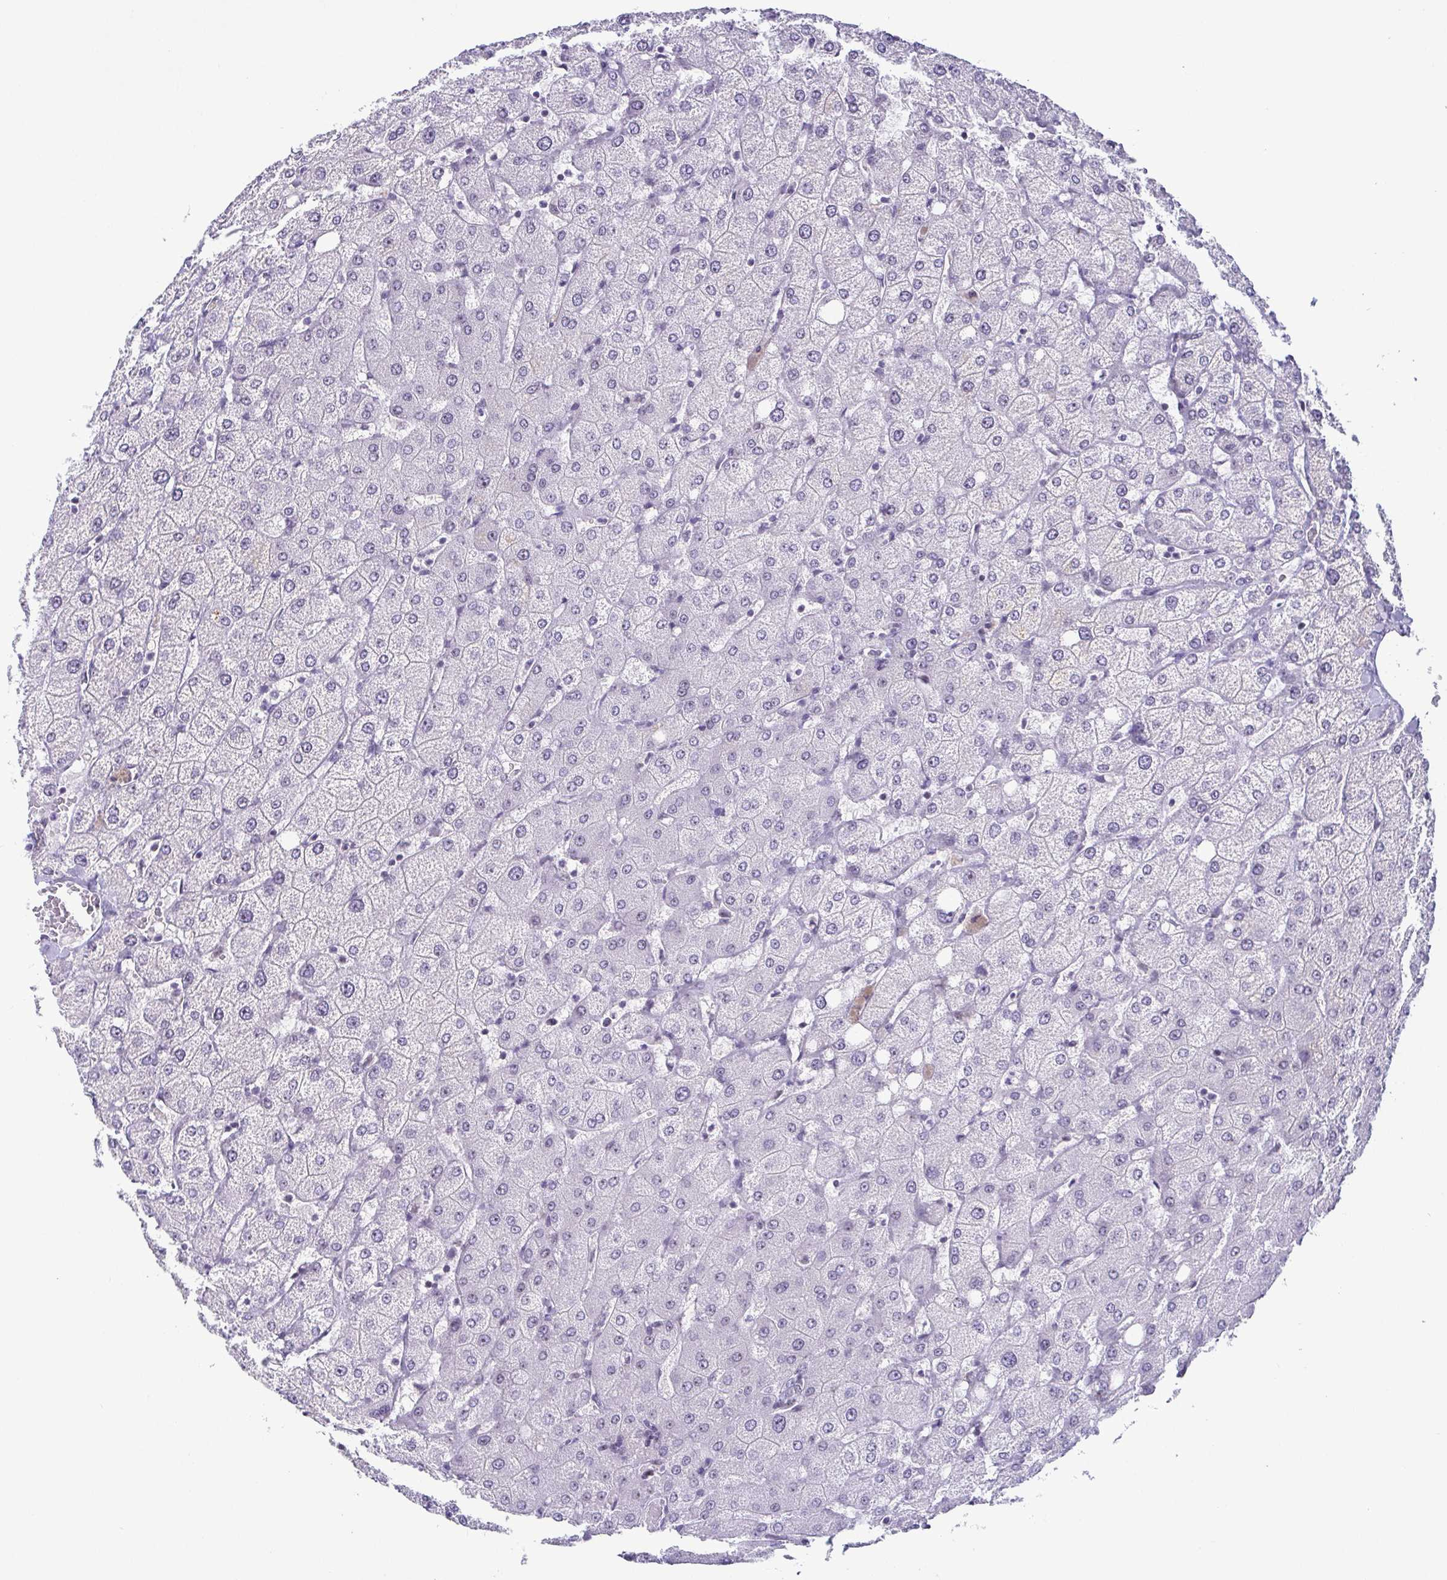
{"staining": {"intensity": "negative", "quantity": "none", "location": "none"}, "tissue": "liver", "cell_type": "Cholangiocytes", "image_type": "normal", "snomed": [{"axis": "morphology", "description": "Normal tissue, NOS"}, {"axis": "topography", "description": "Liver"}], "caption": "Immunohistochemistry histopathology image of benign liver stained for a protein (brown), which demonstrates no expression in cholangiocytes.", "gene": "BZW1", "patient": {"sex": "female", "age": 54}}